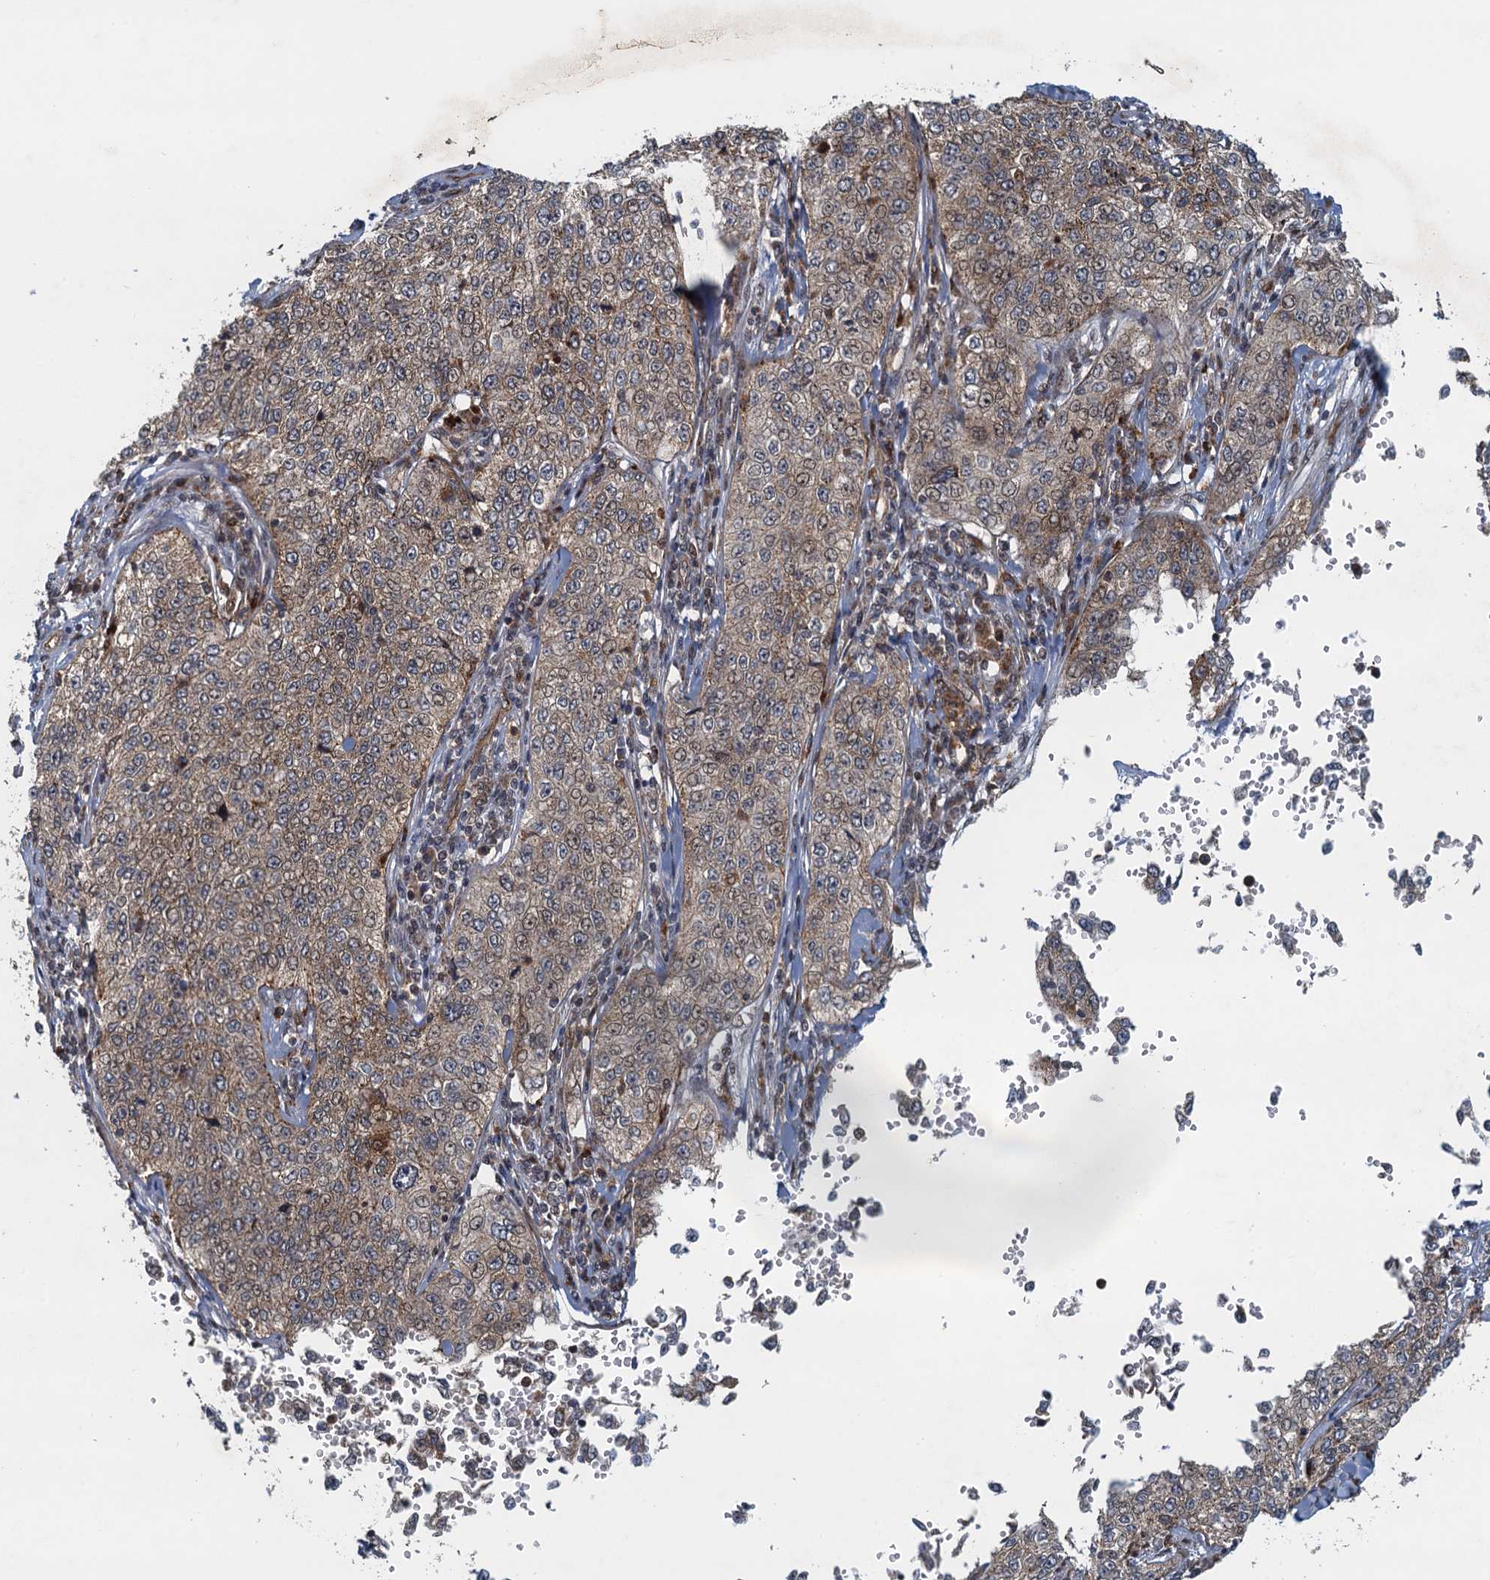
{"staining": {"intensity": "weak", "quantity": "25%-75%", "location": "cytoplasmic/membranous"}, "tissue": "cervical cancer", "cell_type": "Tumor cells", "image_type": "cancer", "snomed": [{"axis": "morphology", "description": "Squamous cell carcinoma, NOS"}, {"axis": "topography", "description": "Cervix"}], "caption": "Cervical cancer (squamous cell carcinoma) stained for a protein (brown) demonstrates weak cytoplasmic/membranous positive staining in about 25%-75% of tumor cells.", "gene": "NLRP10", "patient": {"sex": "female", "age": 35}}